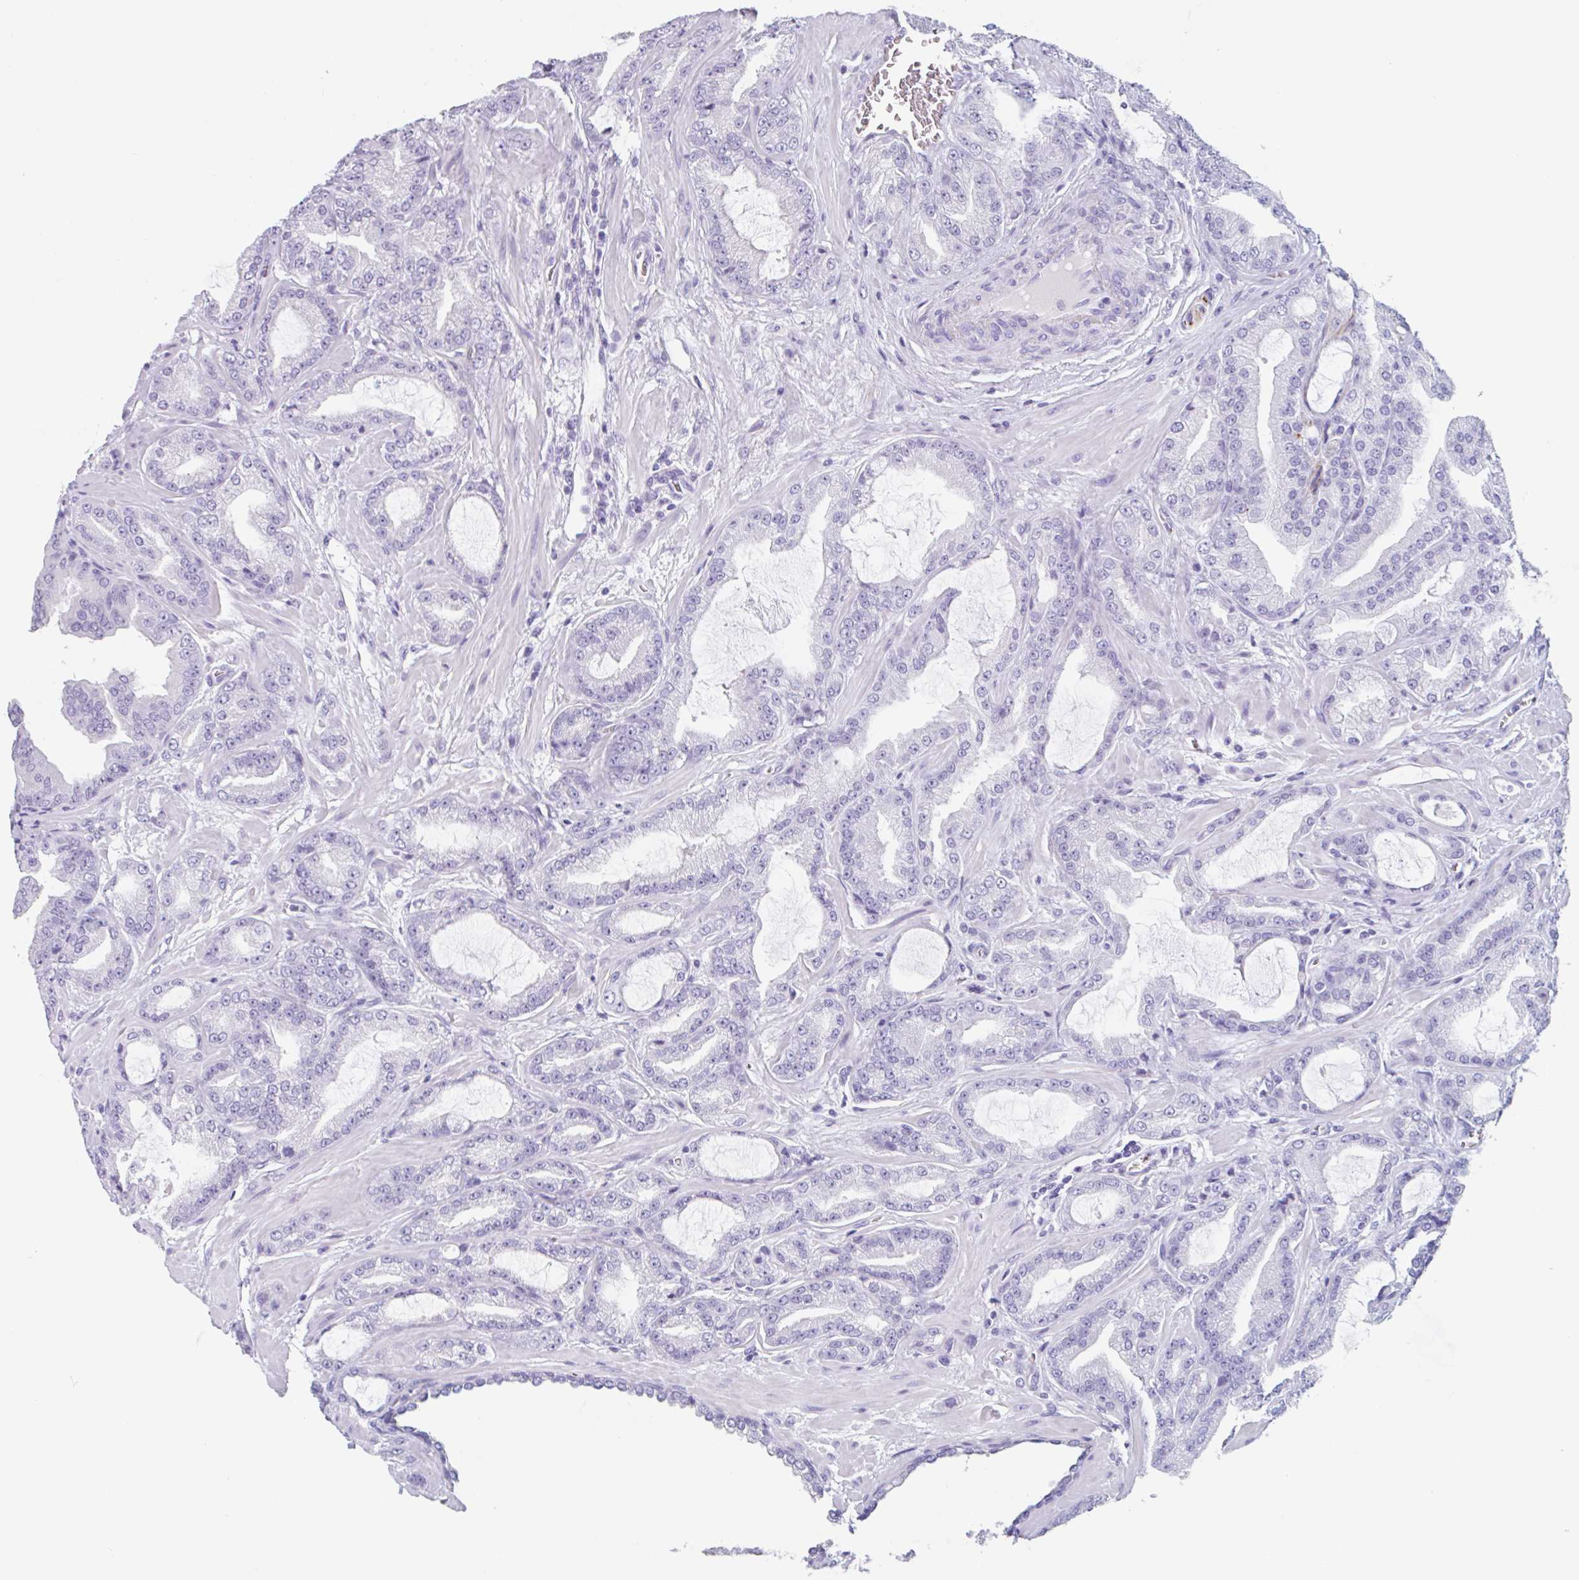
{"staining": {"intensity": "negative", "quantity": "none", "location": "none"}, "tissue": "prostate cancer", "cell_type": "Tumor cells", "image_type": "cancer", "snomed": [{"axis": "morphology", "description": "Adenocarcinoma, High grade"}, {"axis": "topography", "description": "Prostate"}], "caption": "DAB immunohistochemical staining of human high-grade adenocarcinoma (prostate) reveals no significant staining in tumor cells.", "gene": "EMC4", "patient": {"sex": "male", "age": 68}}